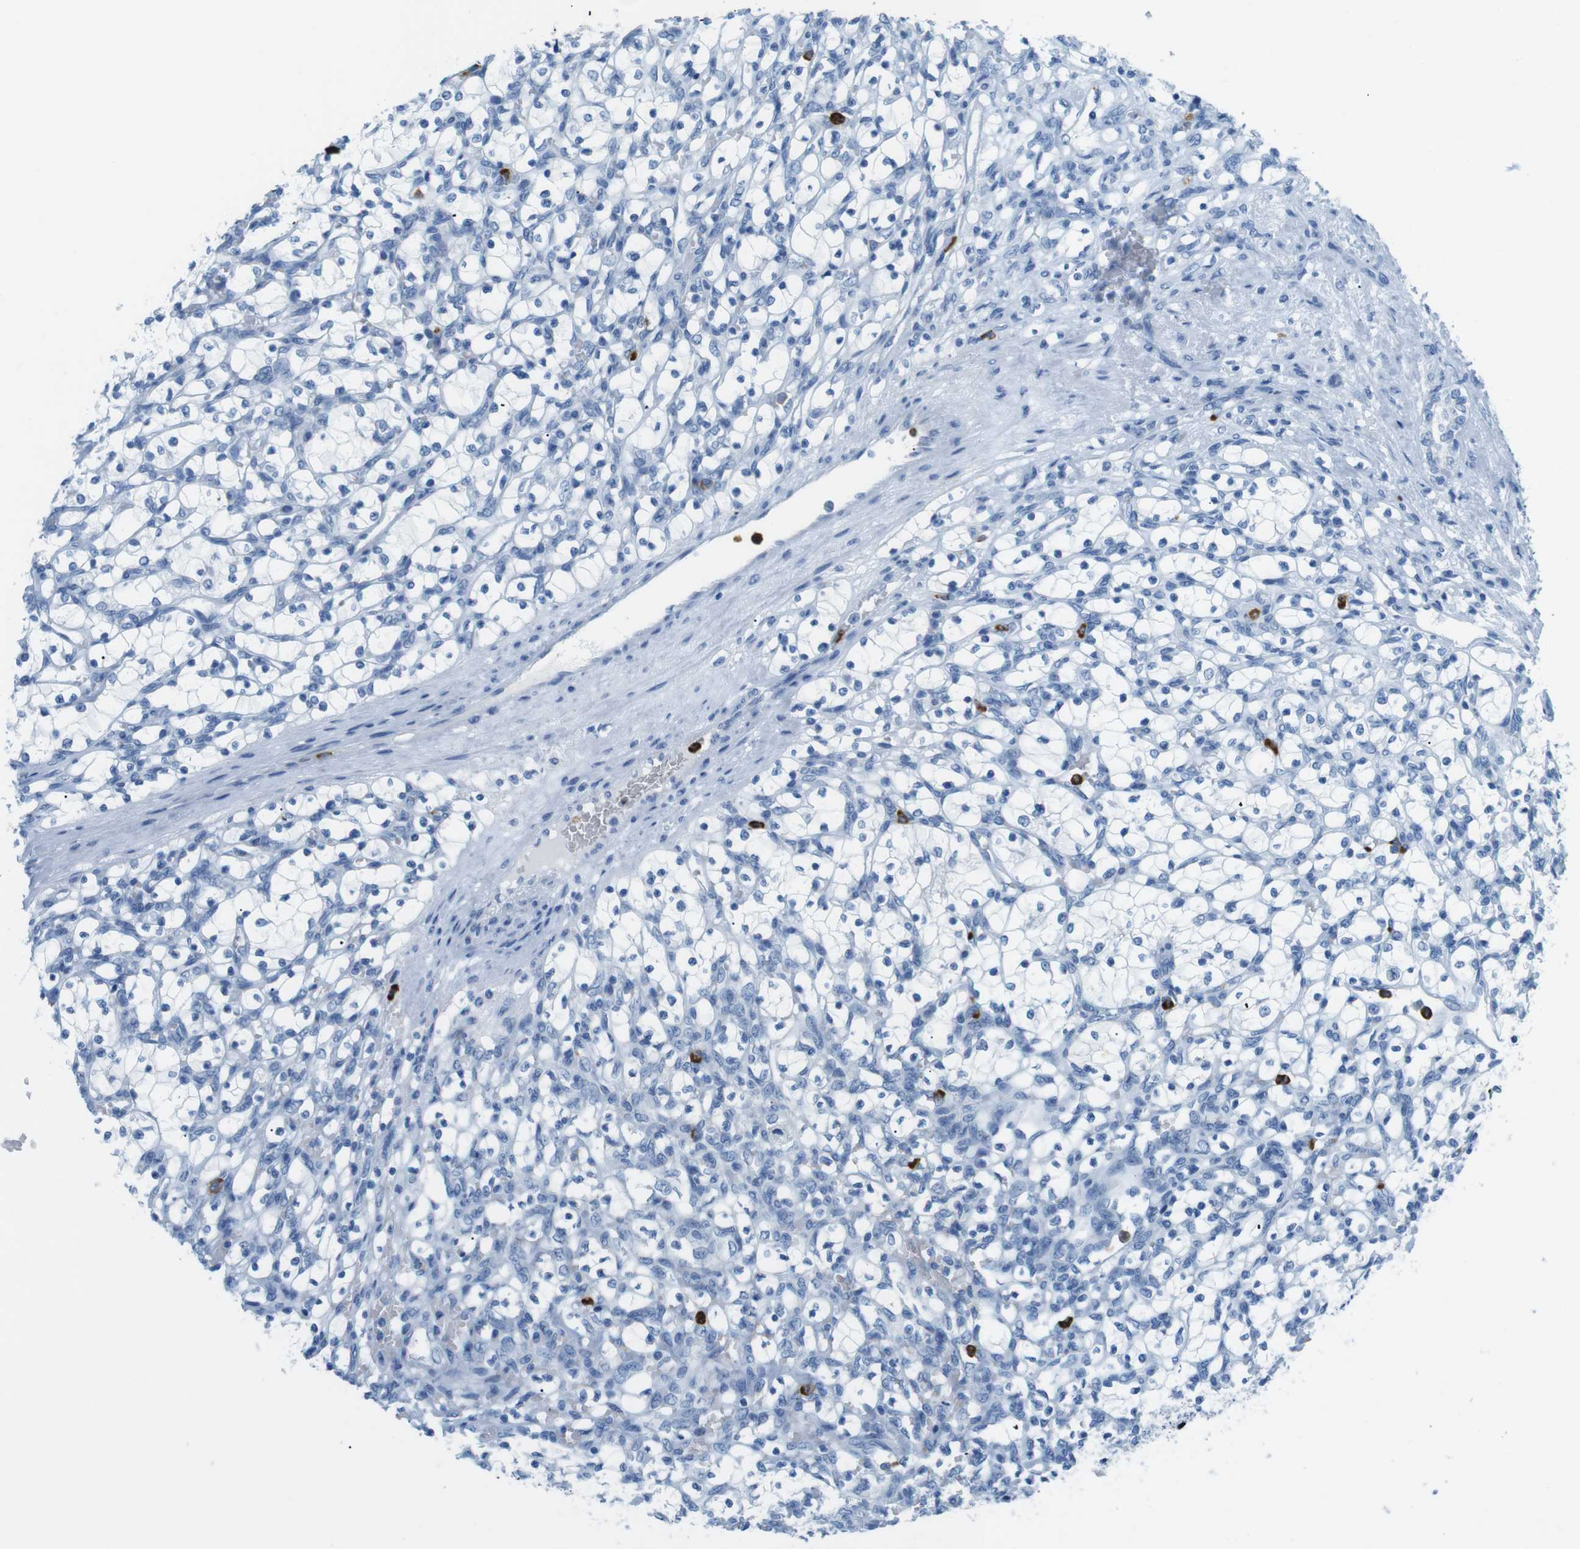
{"staining": {"intensity": "negative", "quantity": "none", "location": "none"}, "tissue": "renal cancer", "cell_type": "Tumor cells", "image_type": "cancer", "snomed": [{"axis": "morphology", "description": "Adenocarcinoma, NOS"}, {"axis": "topography", "description": "Kidney"}], "caption": "Image shows no significant protein positivity in tumor cells of renal cancer (adenocarcinoma).", "gene": "MCEMP1", "patient": {"sex": "female", "age": 69}}